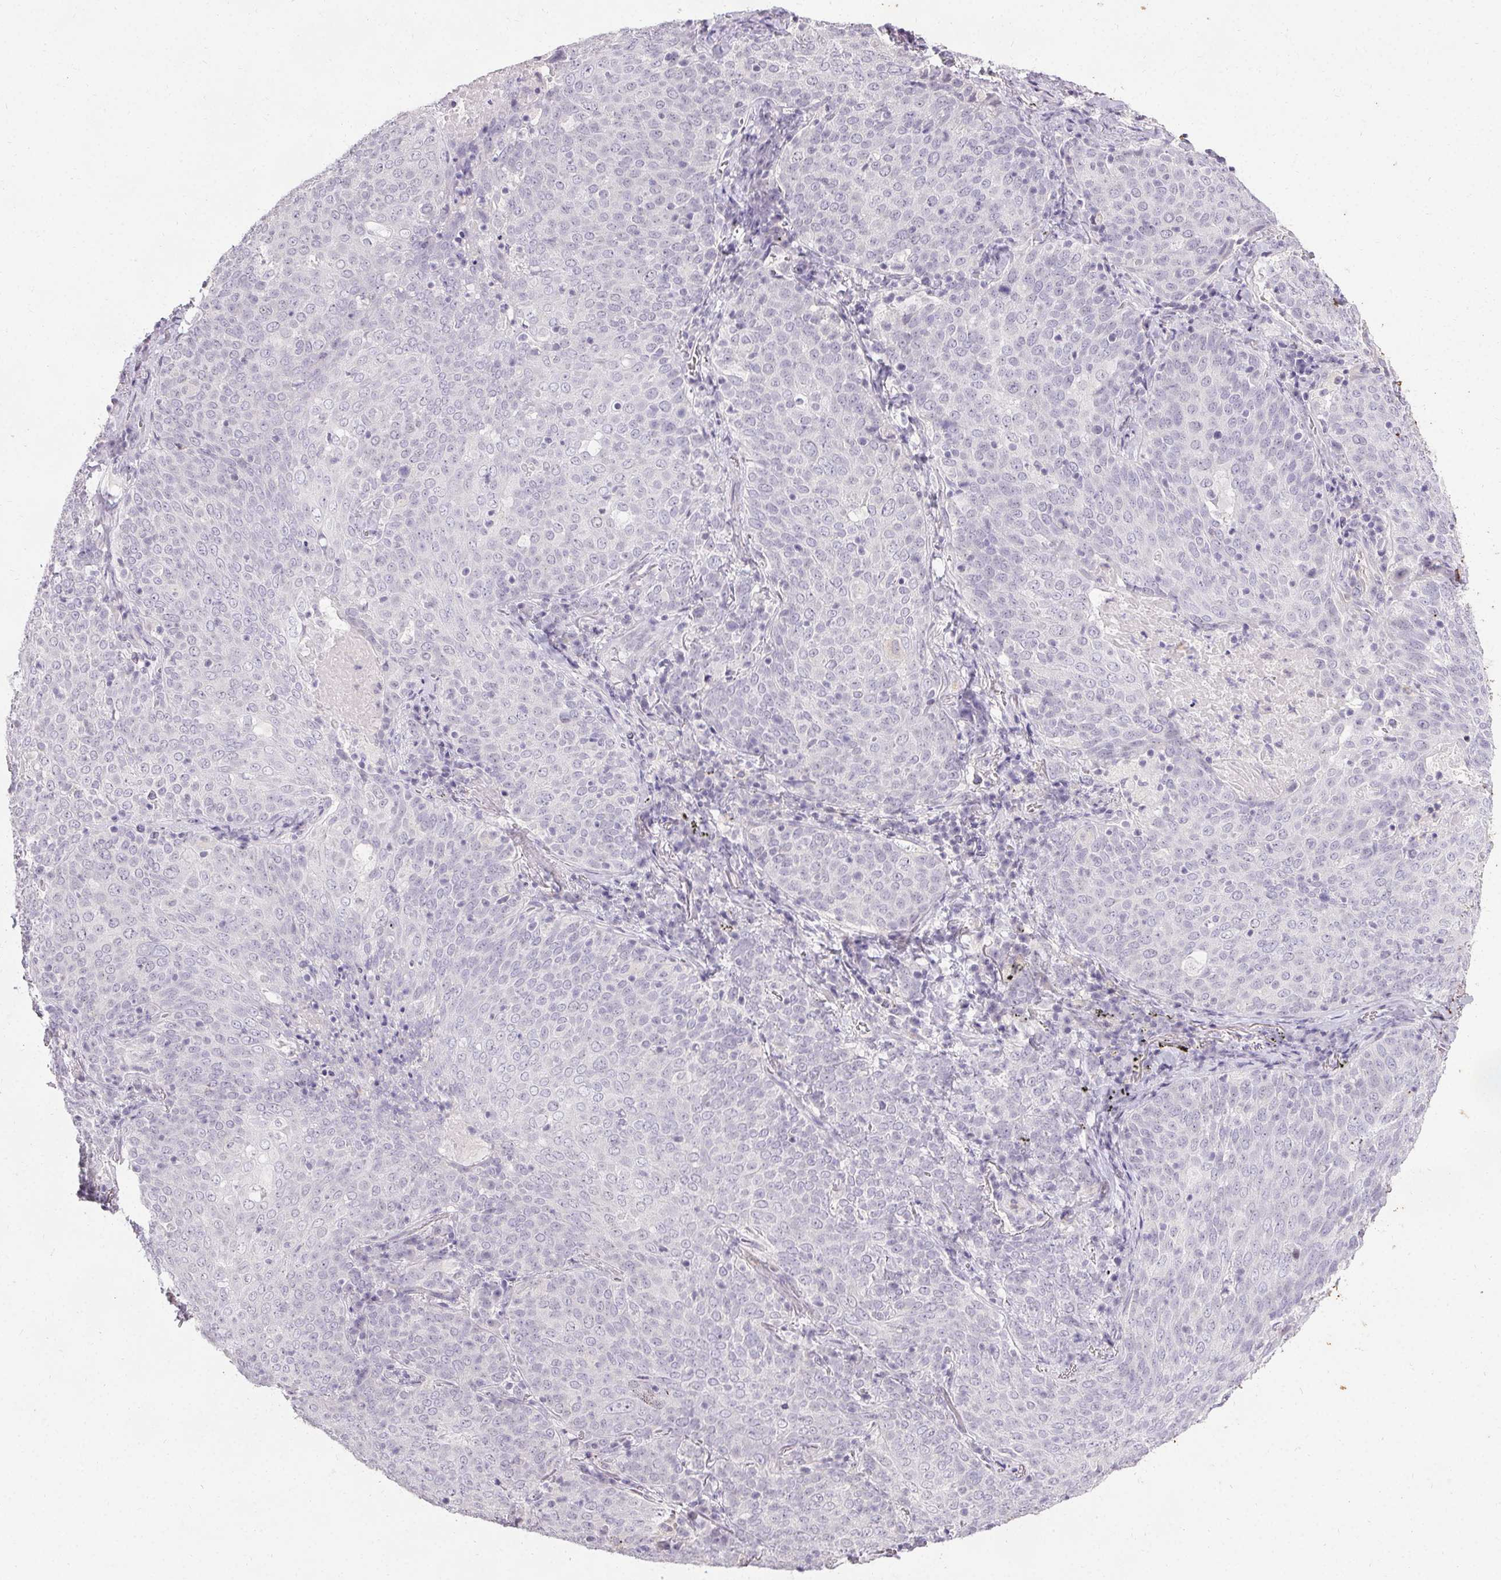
{"staining": {"intensity": "negative", "quantity": "none", "location": "none"}, "tissue": "lung cancer", "cell_type": "Tumor cells", "image_type": "cancer", "snomed": [{"axis": "morphology", "description": "Squamous cell carcinoma, NOS"}, {"axis": "topography", "description": "Lung"}], "caption": "Human squamous cell carcinoma (lung) stained for a protein using IHC exhibits no positivity in tumor cells.", "gene": "PMEL", "patient": {"sex": "male", "age": 82}}